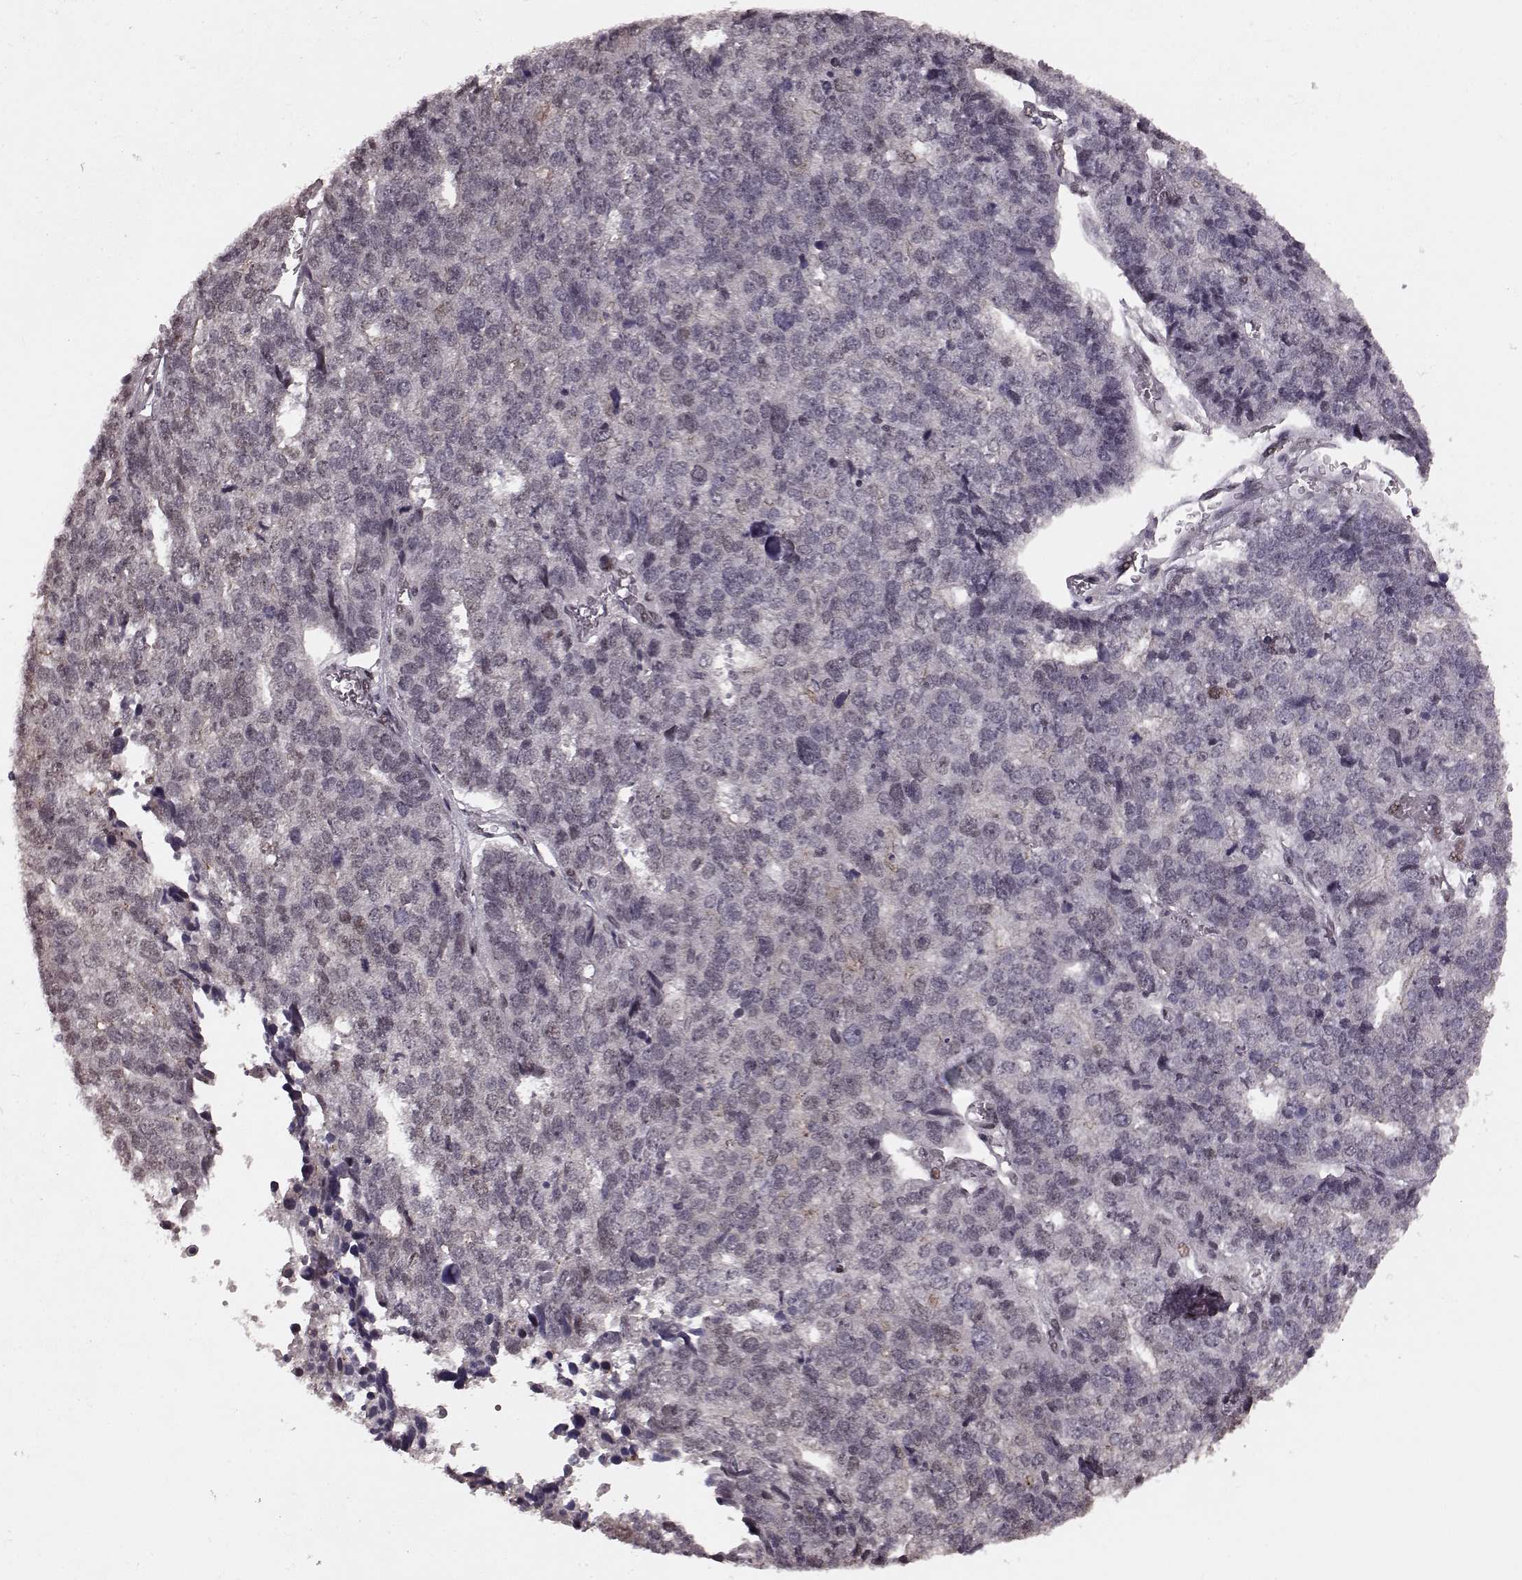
{"staining": {"intensity": "negative", "quantity": "none", "location": "none"}, "tissue": "stomach cancer", "cell_type": "Tumor cells", "image_type": "cancer", "snomed": [{"axis": "morphology", "description": "Adenocarcinoma, NOS"}, {"axis": "topography", "description": "Stomach"}], "caption": "IHC micrograph of stomach cancer stained for a protein (brown), which shows no staining in tumor cells.", "gene": "NR2C1", "patient": {"sex": "male", "age": 69}}